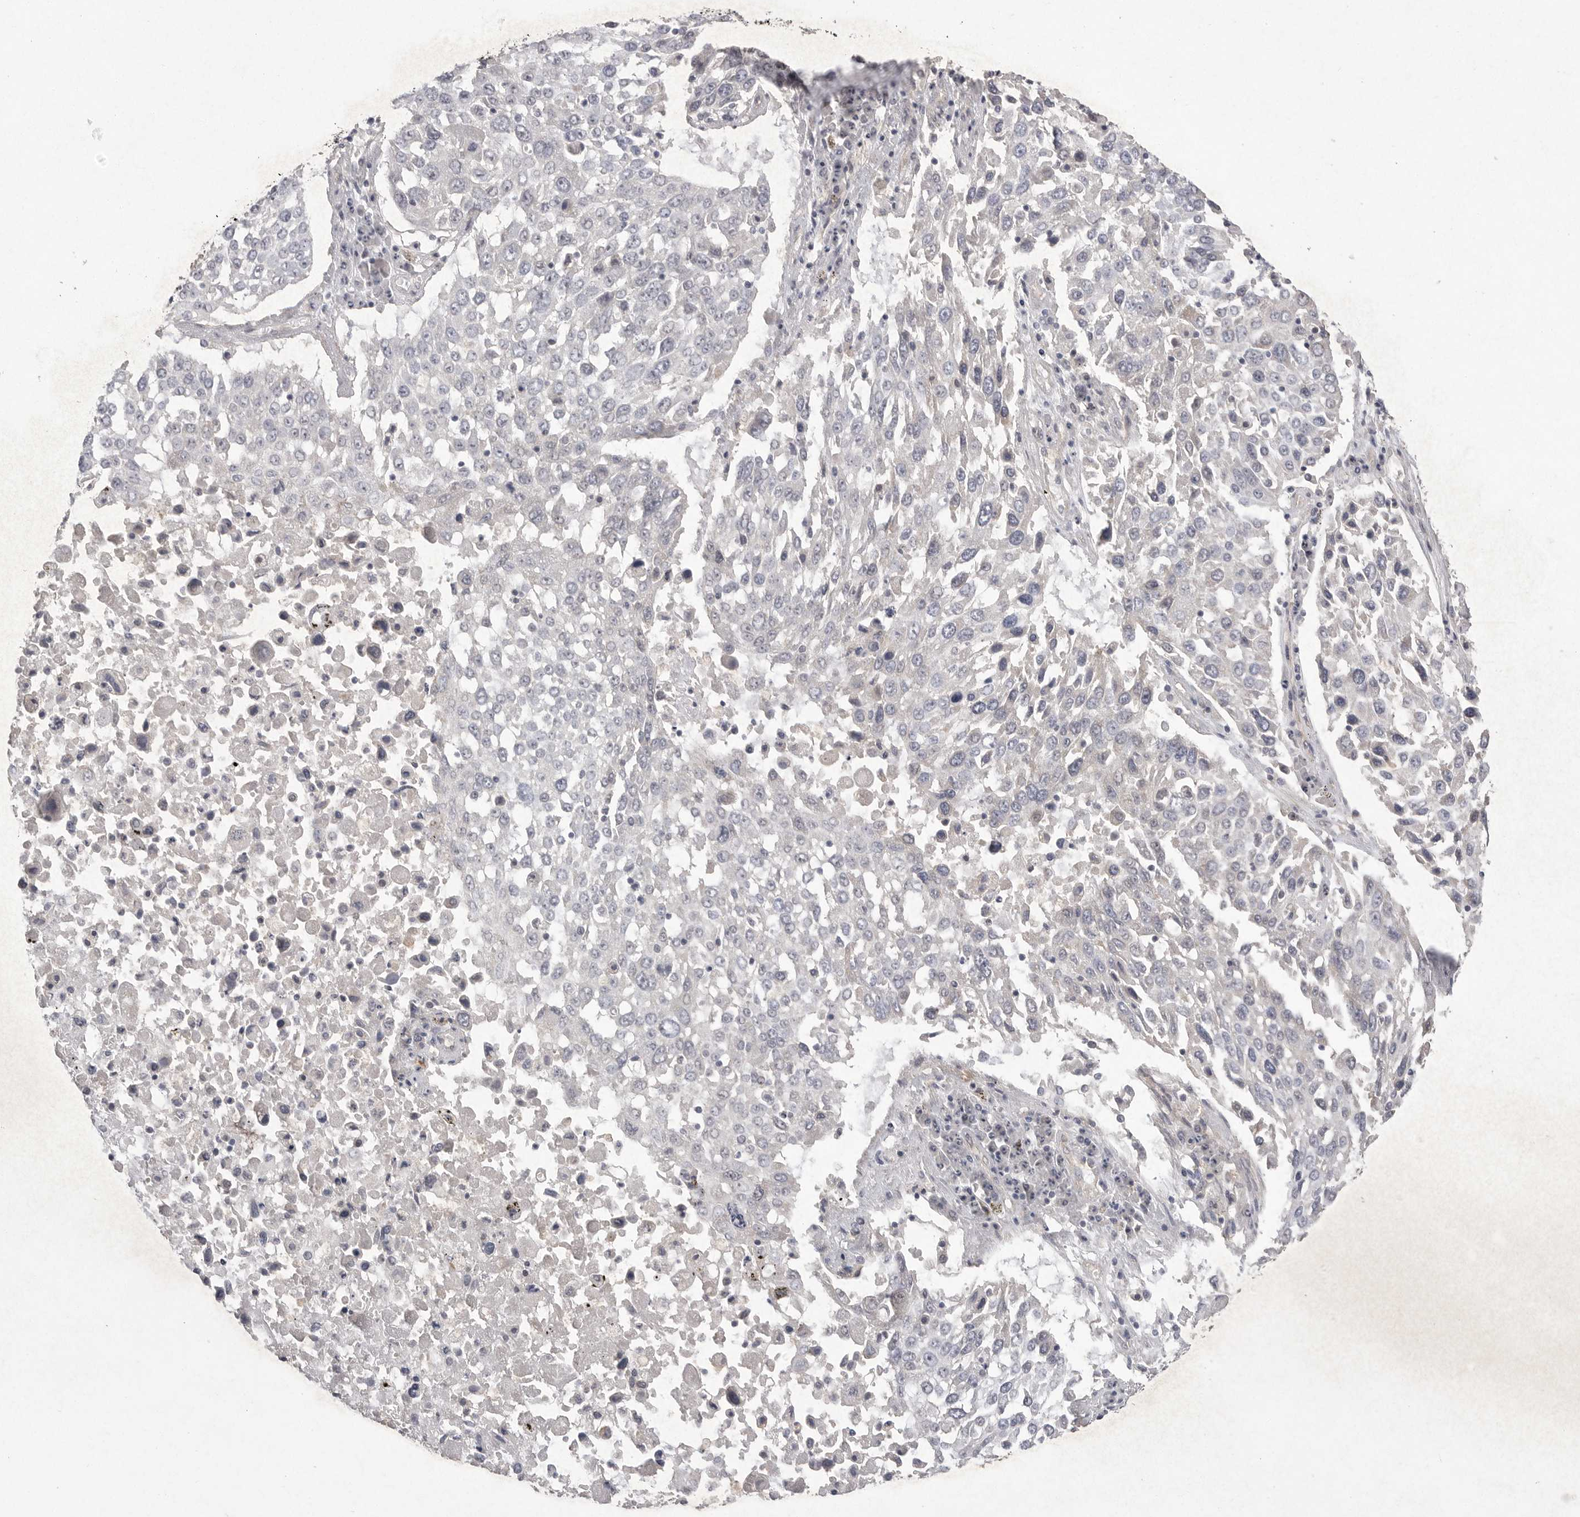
{"staining": {"intensity": "negative", "quantity": "none", "location": "none"}, "tissue": "lung cancer", "cell_type": "Tumor cells", "image_type": "cancer", "snomed": [{"axis": "morphology", "description": "Squamous cell carcinoma, NOS"}, {"axis": "topography", "description": "Lung"}], "caption": "The histopathology image reveals no staining of tumor cells in lung squamous cell carcinoma.", "gene": "VANGL2", "patient": {"sex": "male", "age": 65}}